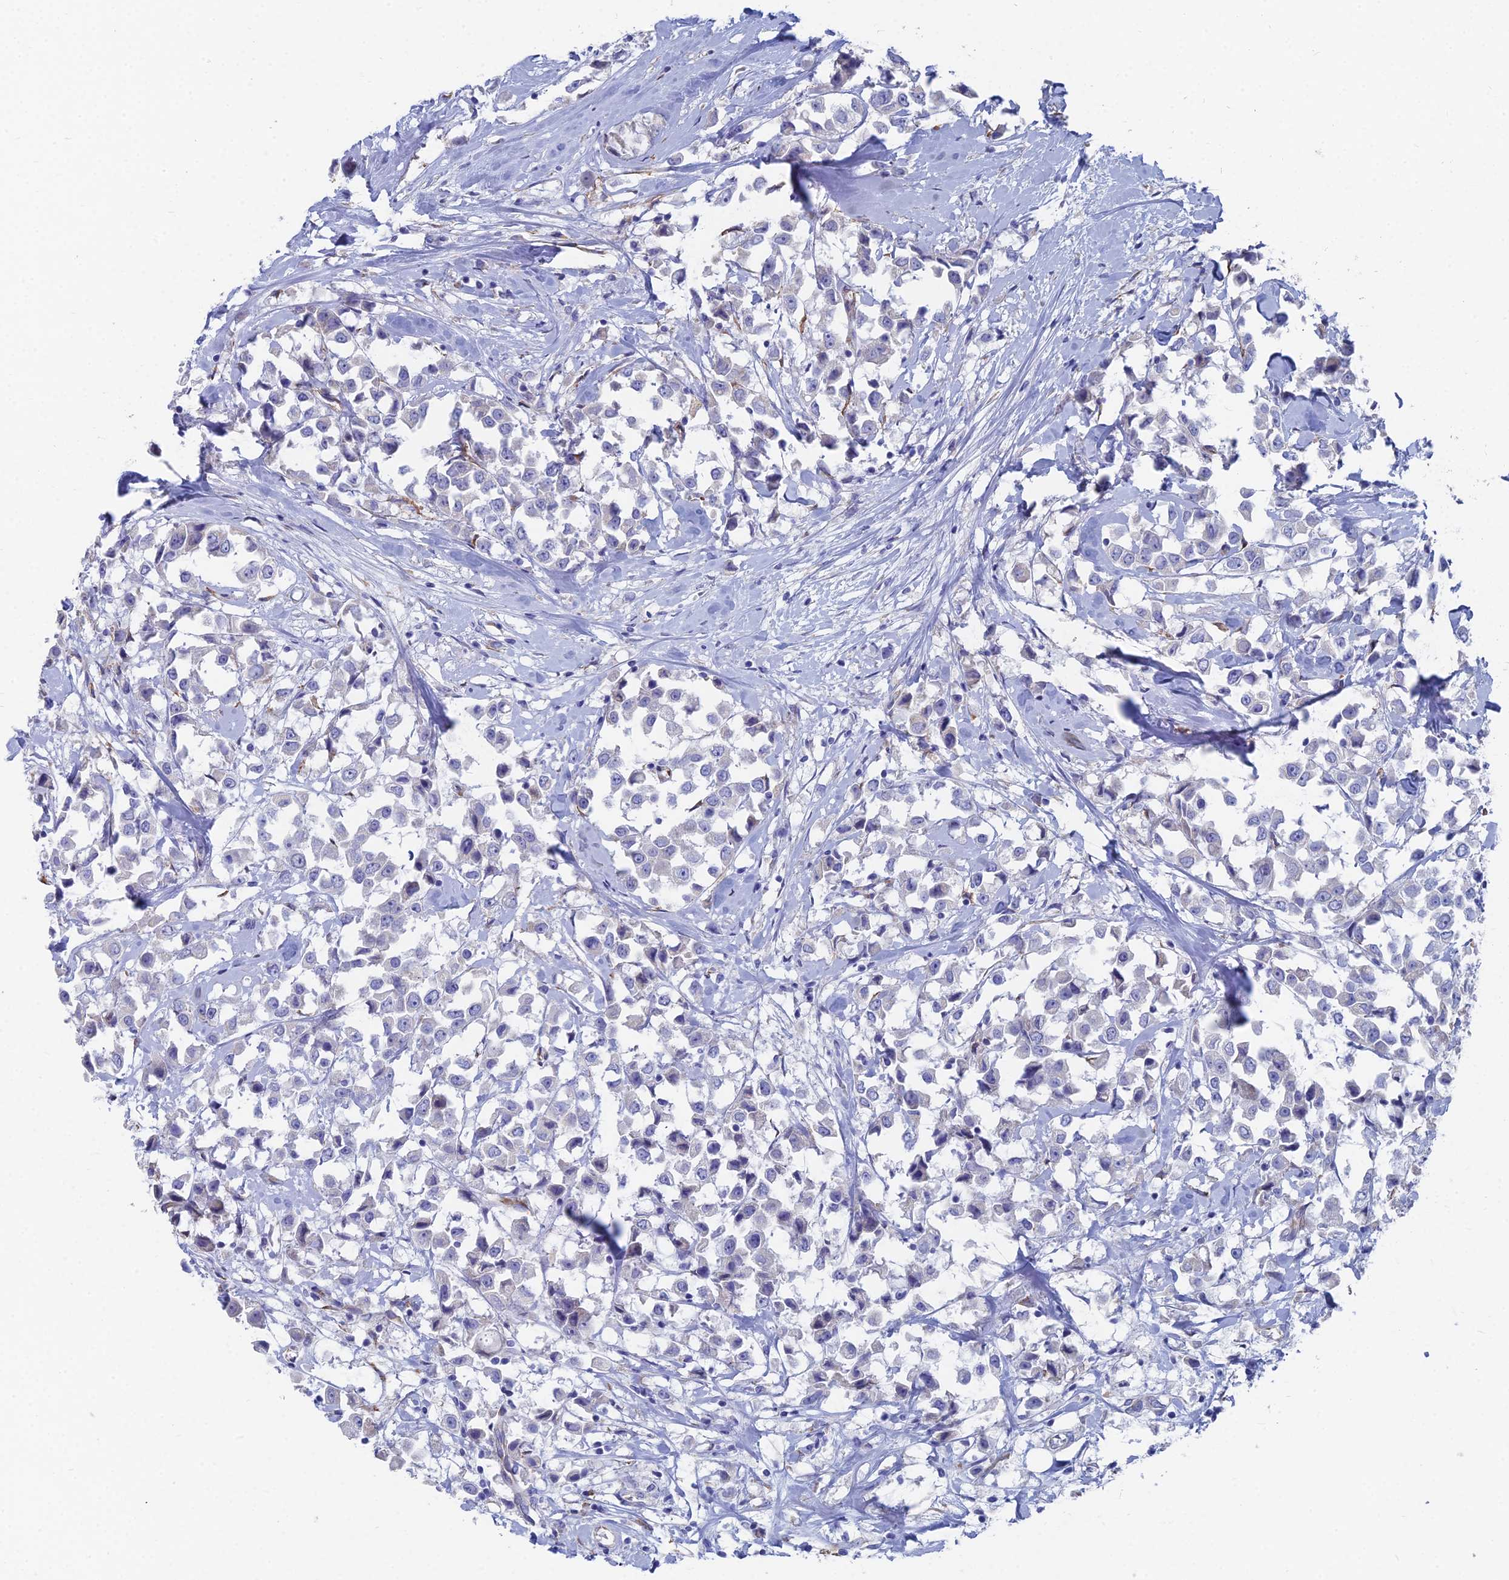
{"staining": {"intensity": "negative", "quantity": "none", "location": "none"}, "tissue": "breast cancer", "cell_type": "Tumor cells", "image_type": "cancer", "snomed": [{"axis": "morphology", "description": "Duct carcinoma"}, {"axis": "topography", "description": "Breast"}], "caption": "Immunohistochemistry (IHC) photomicrograph of neoplastic tissue: breast cancer stained with DAB (3,3'-diaminobenzidine) reveals no significant protein expression in tumor cells.", "gene": "TNNT3", "patient": {"sex": "female", "age": 61}}